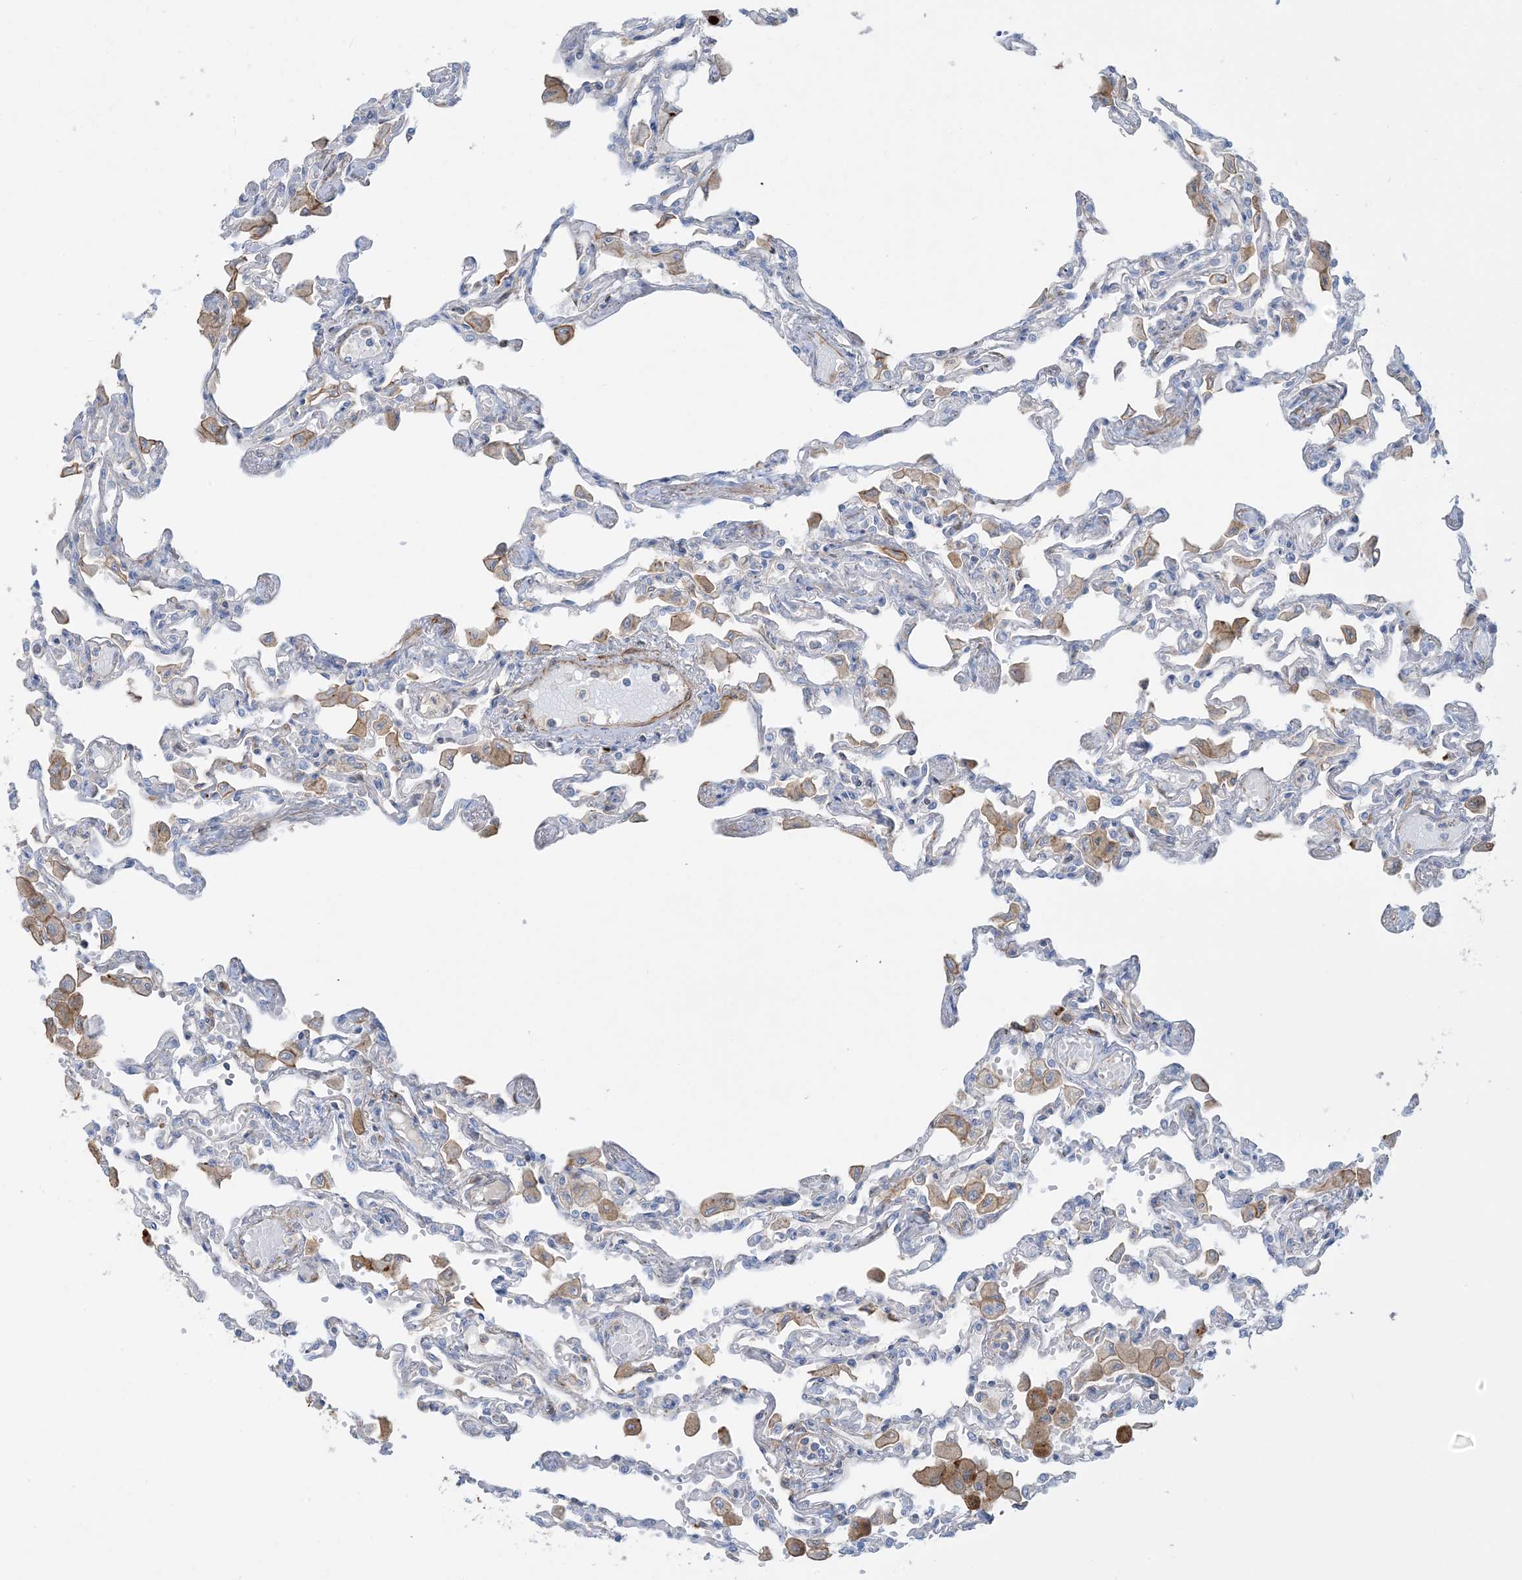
{"staining": {"intensity": "negative", "quantity": "none", "location": "none"}, "tissue": "lung", "cell_type": "Alveolar cells", "image_type": "normal", "snomed": [{"axis": "morphology", "description": "Normal tissue, NOS"}, {"axis": "topography", "description": "Bronchus"}, {"axis": "topography", "description": "Lung"}], "caption": "Normal lung was stained to show a protein in brown. There is no significant staining in alveolar cells. The staining was performed using DAB (3,3'-diaminobenzidine) to visualize the protein expression in brown, while the nuclei were stained in blue with hematoxylin (Magnification: 20x).", "gene": "GTF3C2", "patient": {"sex": "female", "age": 49}}